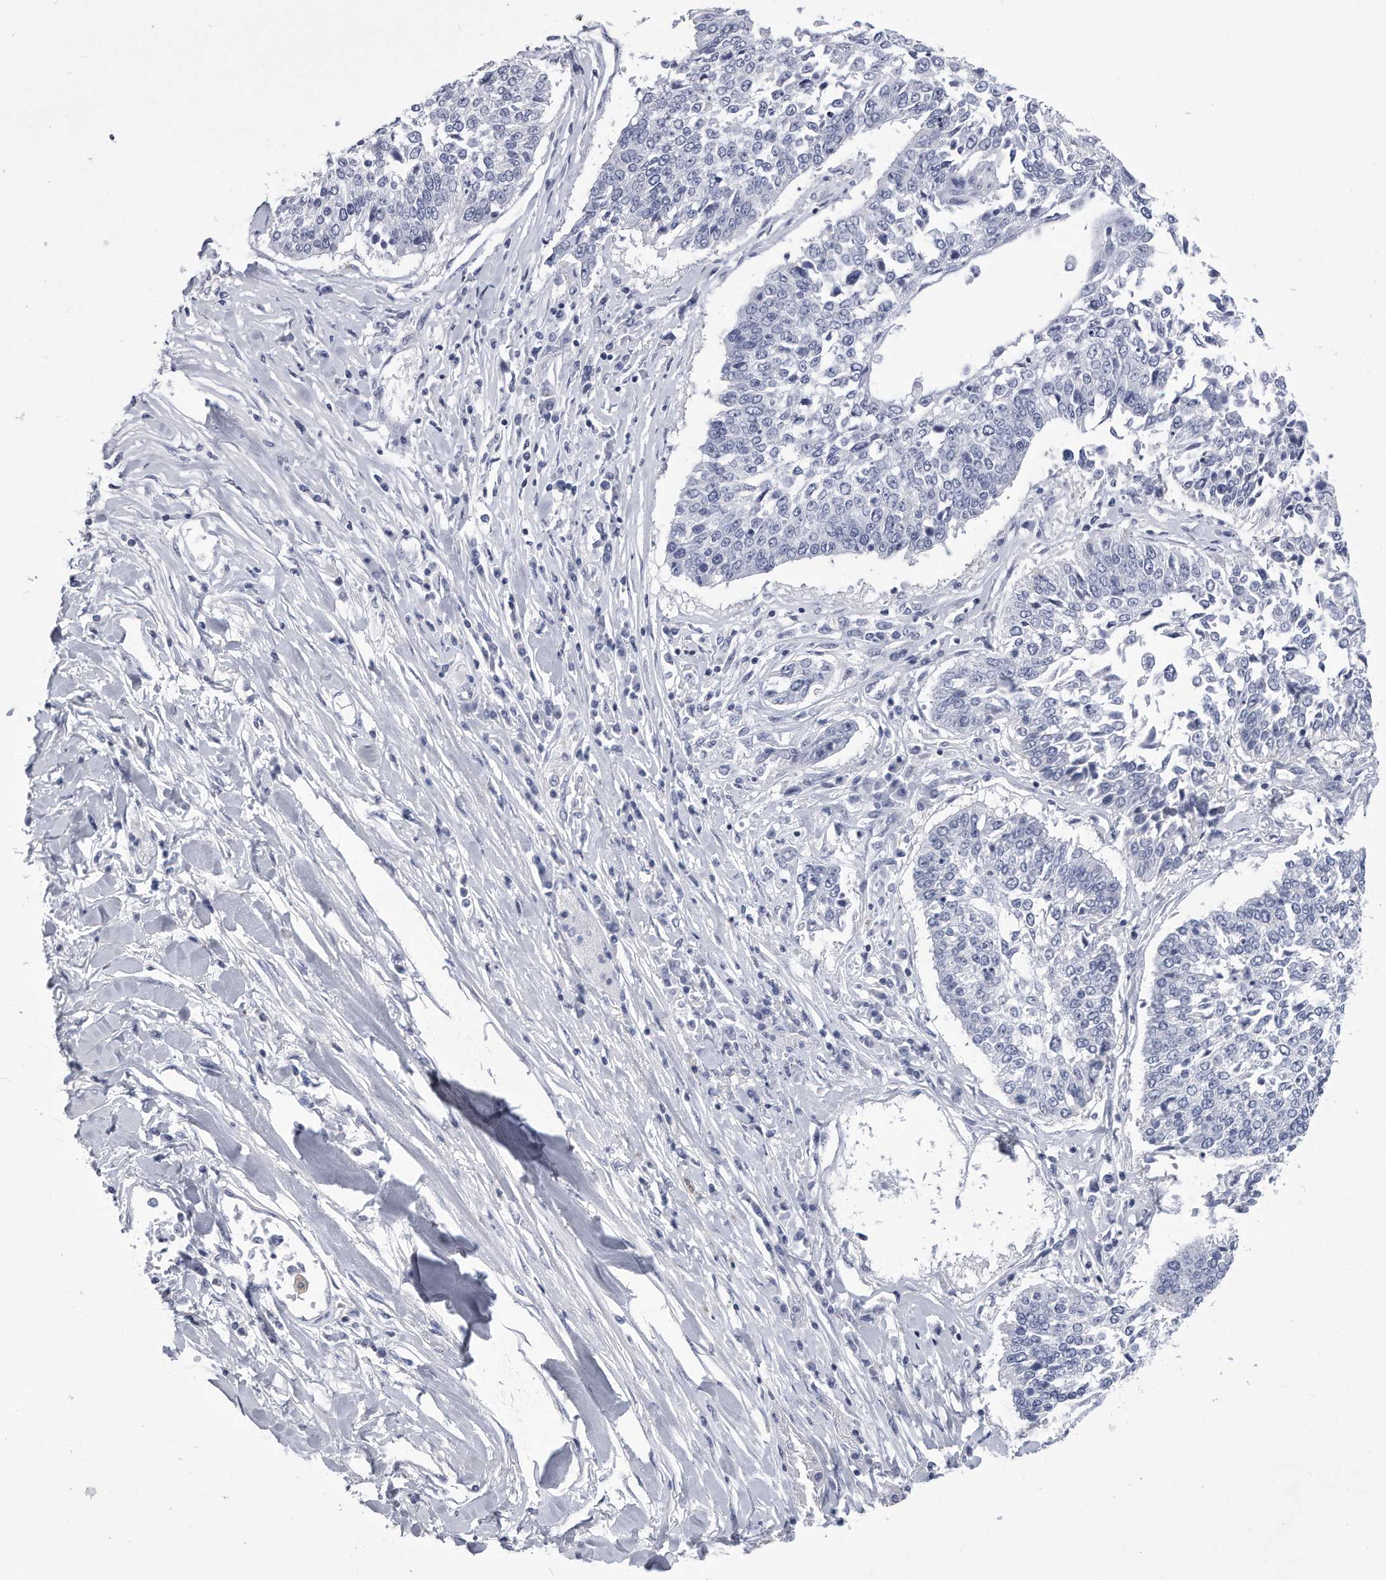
{"staining": {"intensity": "negative", "quantity": "none", "location": "none"}, "tissue": "lung cancer", "cell_type": "Tumor cells", "image_type": "cancer", "snomed": [{"axis": "morphology", "description": "Normal tissue, NOS"}, {"axis": "morphology", "description": "Squamous cell carcinoma, NOS"}, {"axis": "topography", "description": "Cartilage tissue"}, {"axis": "topography", "description": "Lung"}, {"axis": "topography", "description": "Peripheral nerve tissue"}], "caption": "Lung cancer (squamous cell carcinoma) stained for a protein using immunohistochemistry exhibits no staining tumor cells.", "gene": "PYGB", "patient": {"sex": "female", "age": 49}}